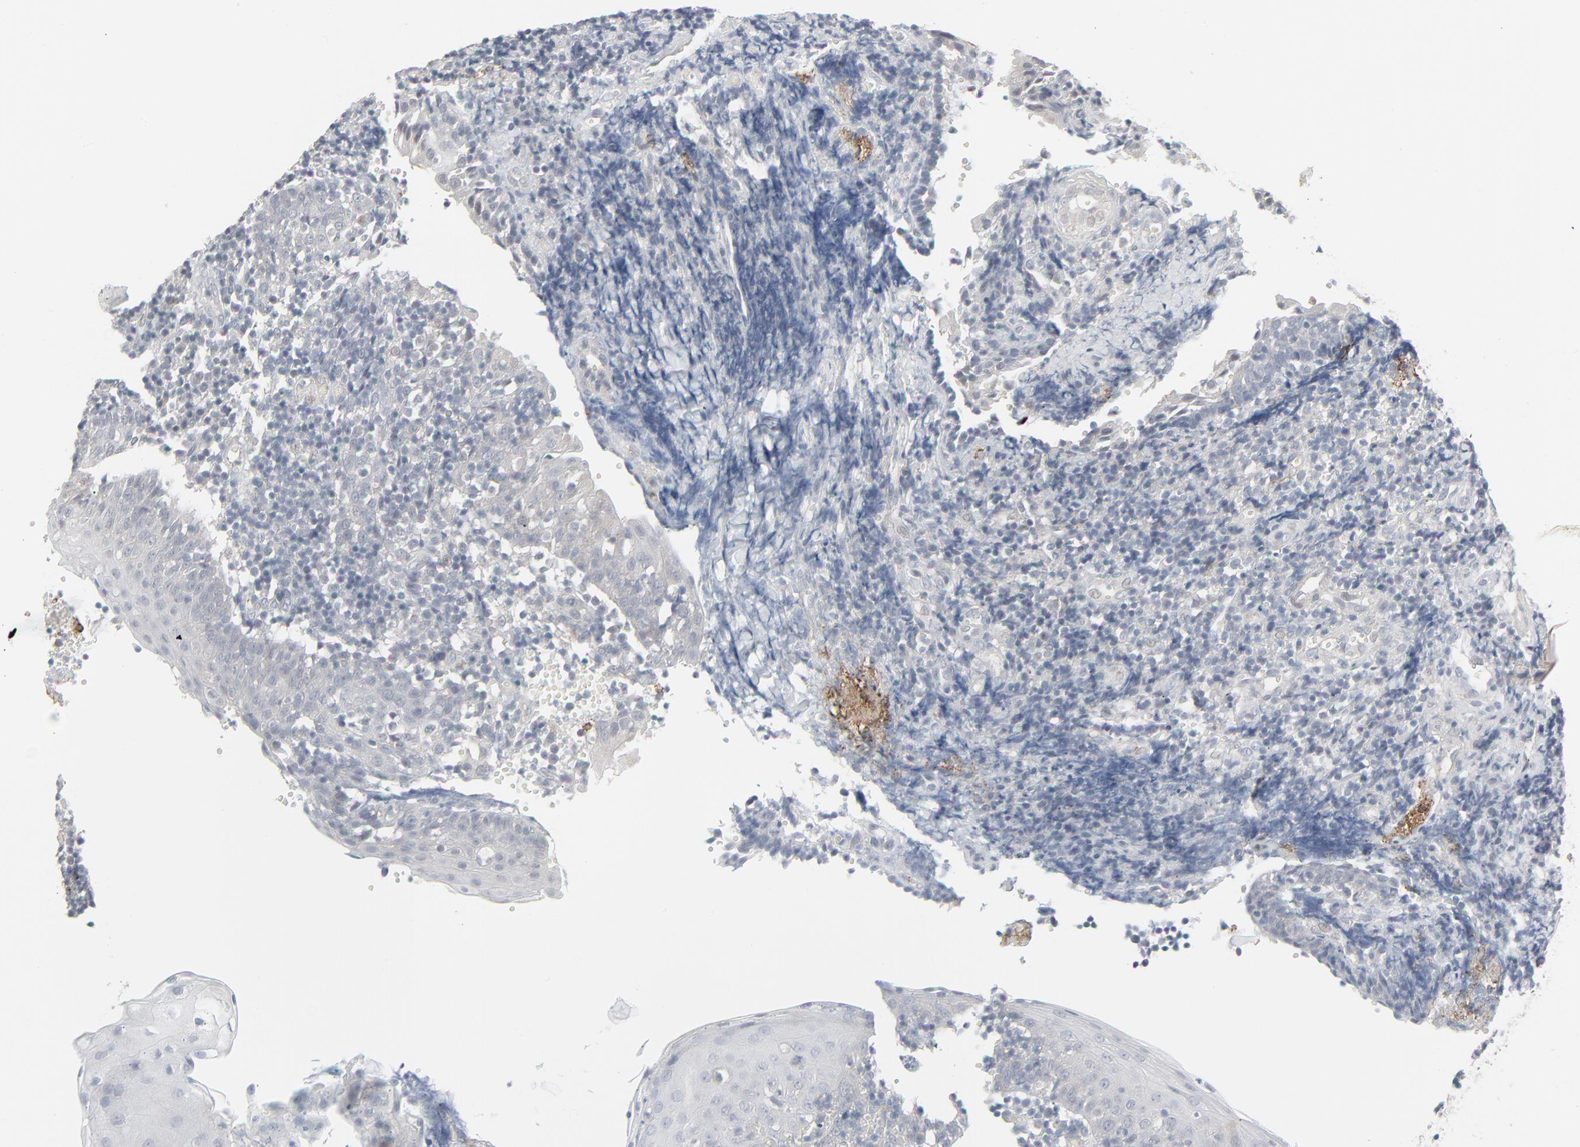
{"staining": {"intensity": "negative", "quantity": "none", "location": "none"}, "tissue": "tonsil", "cell_type": "Germinal center cells", "image_type": "normal", "snomed": [{"axis": "morphology", "description": "Normal tissue, NOS"}, {"axis": "topography", "description": "Tonsil"}], "caption": "Human tonsil stained for a protein using immunohistochemistry displays no expression in germinal center cells.", "gene": "NEUROD1", "patient": {"sex": "female", "age": 40}}